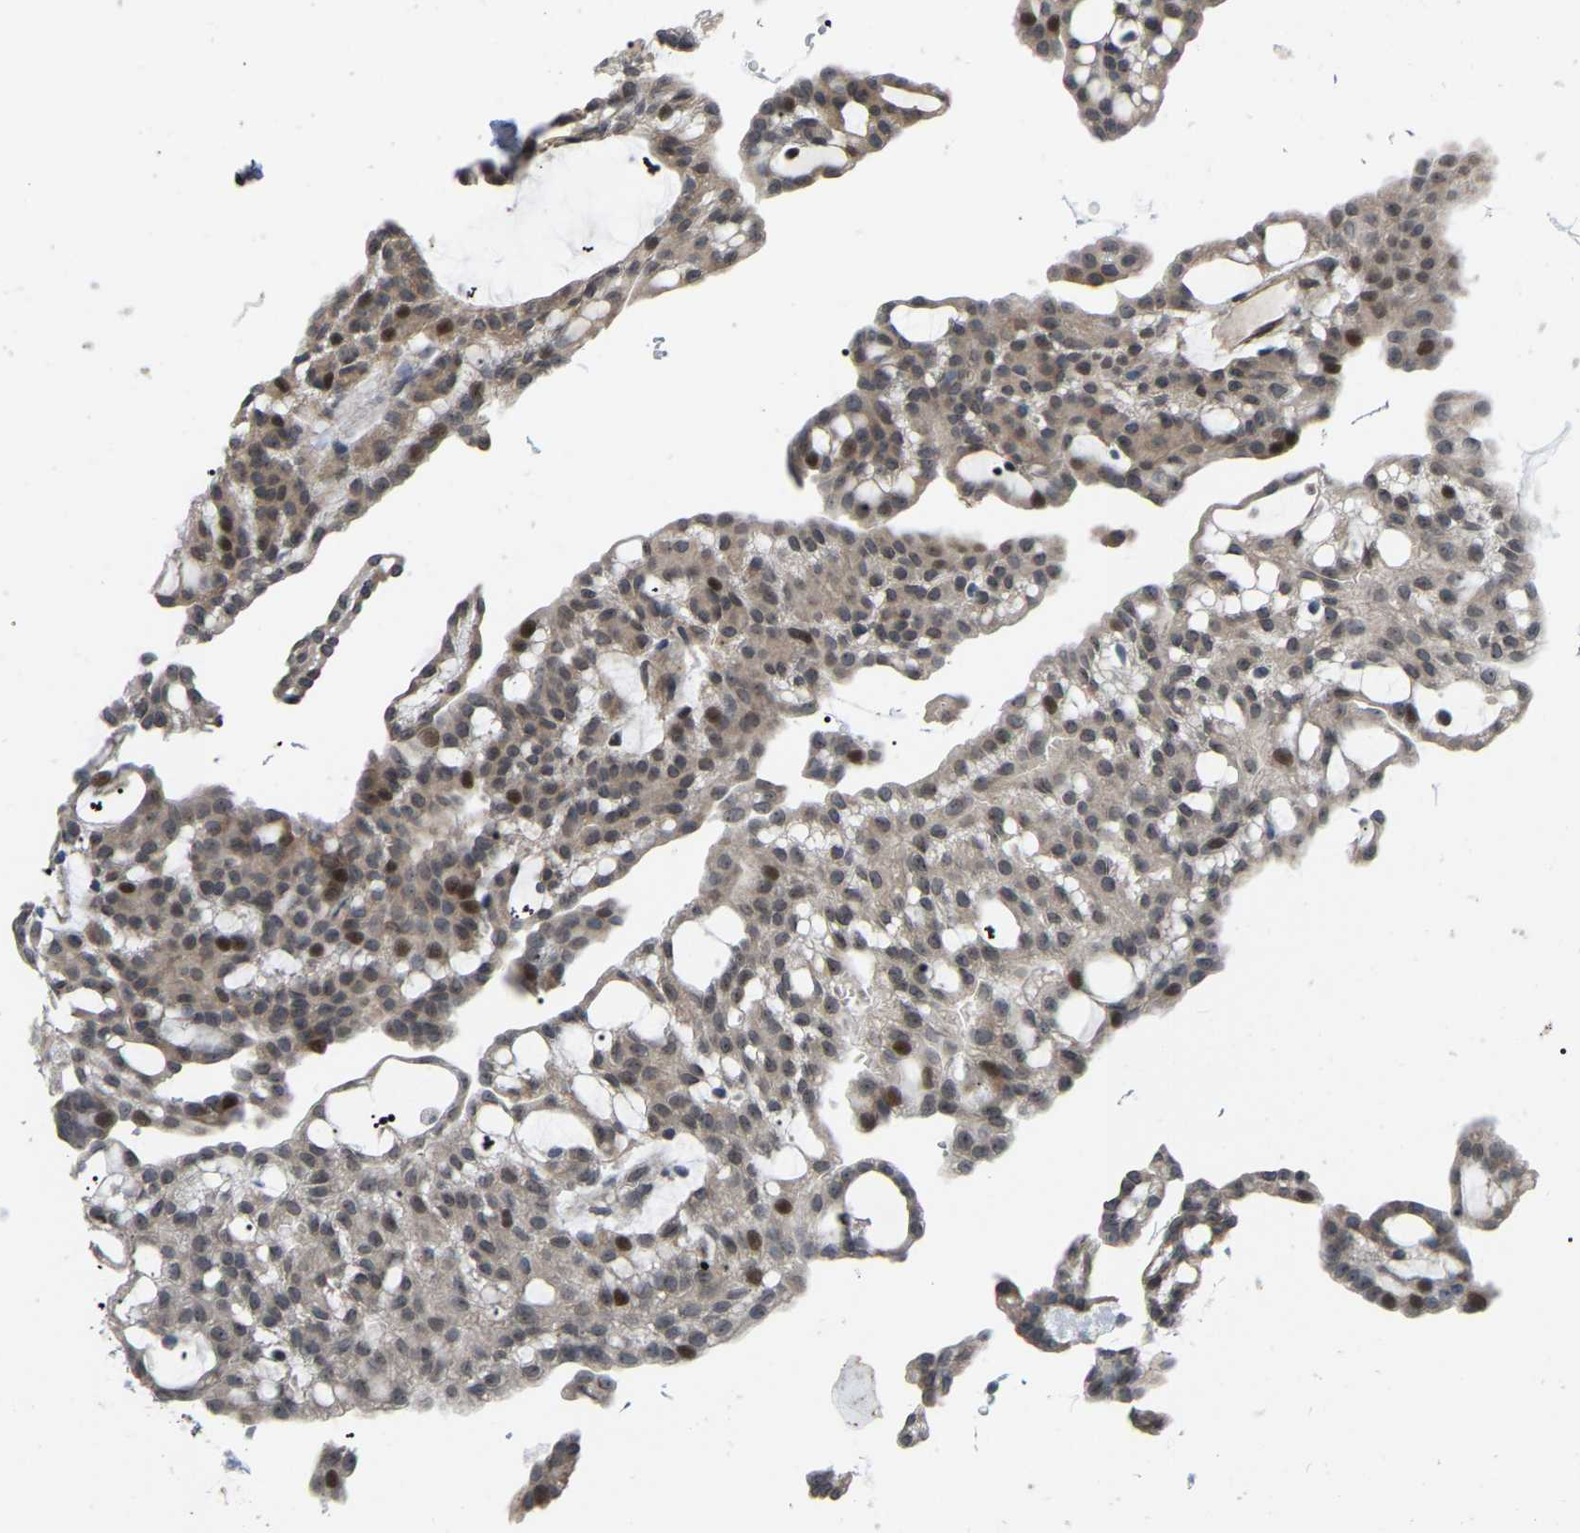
{"staining": {"intensity": "moderate", "quantity": "<25%", "location": "cytoplasmic/membranous,nuclear"}, "tissue": "renal cancer", "cell_type": "Tumor cells", "image_type": "cancer", "snomed": [{"axis": "morphology", "description": "Adenocarcinoma, NOS"}, {"axis": "topography", "description": "Kidney"}], "caption": "Immunohistochemistry of renal adenocarcinoma demonstrates low levels of moderate cytoplasmic/membranous and nuclear expression in approximately <25% of tumor cells.", "gene": "CROT", "patient": {"sex": "male", "age": 63}}